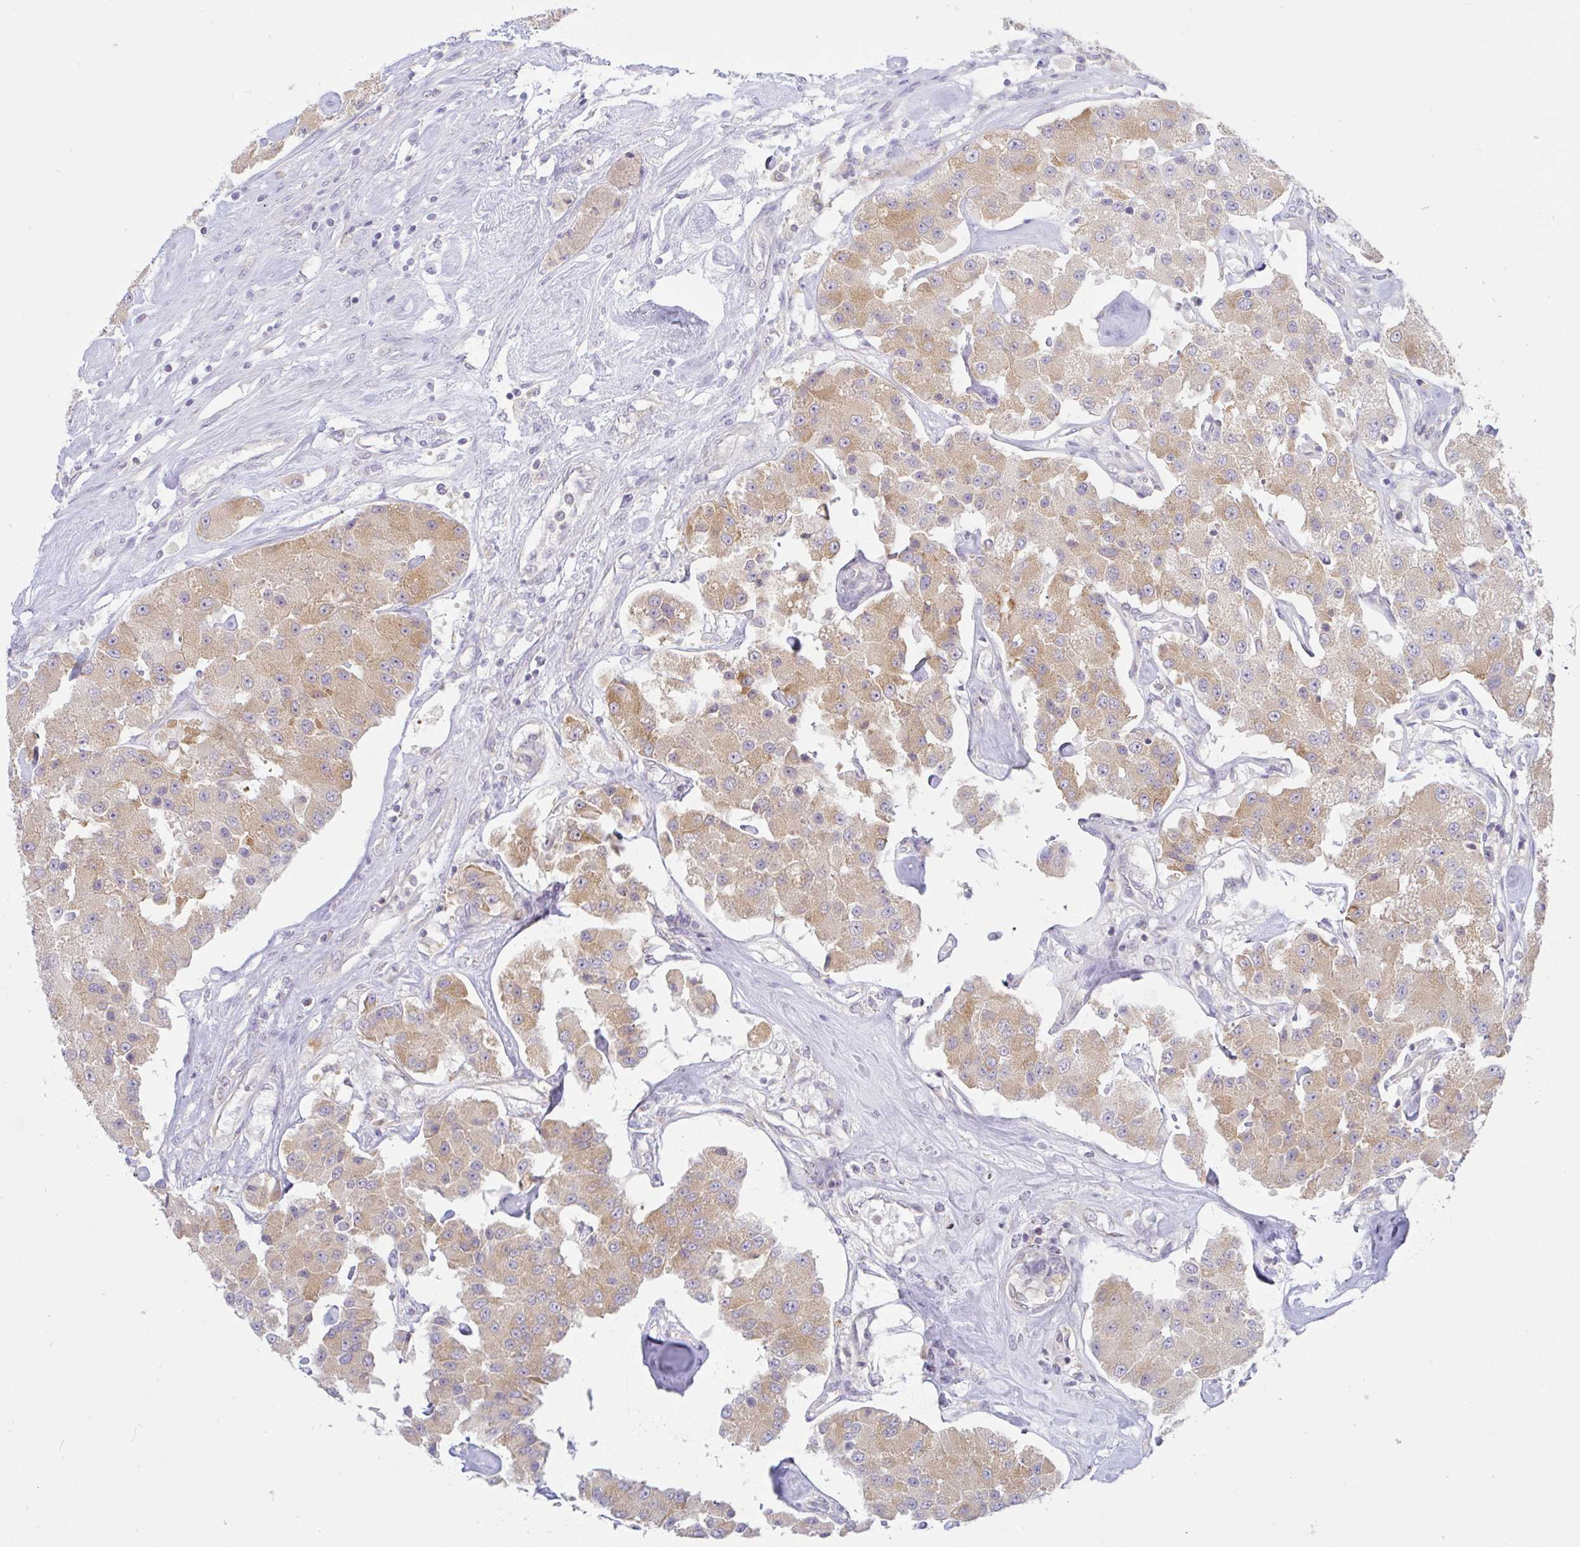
{"staining": {"intensity": "moderate", "quantity": ">75%", "location": "cytoplasmic/membranous"}, "tissue": "carcinoid", "cell_type": "Tumor cells", "image_type": "cancer", "snomed": [{"axis": "morphology", "description": "Carcinoid, malignant, NOS"}, {"axis": "topography", "description": "Pancreas"}], "caption": "Immunohistochemical staining of human malignant carcinoid demonstrates moderate cytoplasmic/membranous protein staining in about >75% of tumor cells.", "gene": "DERL2", "patient": {"sex": "male", "age": 41}}